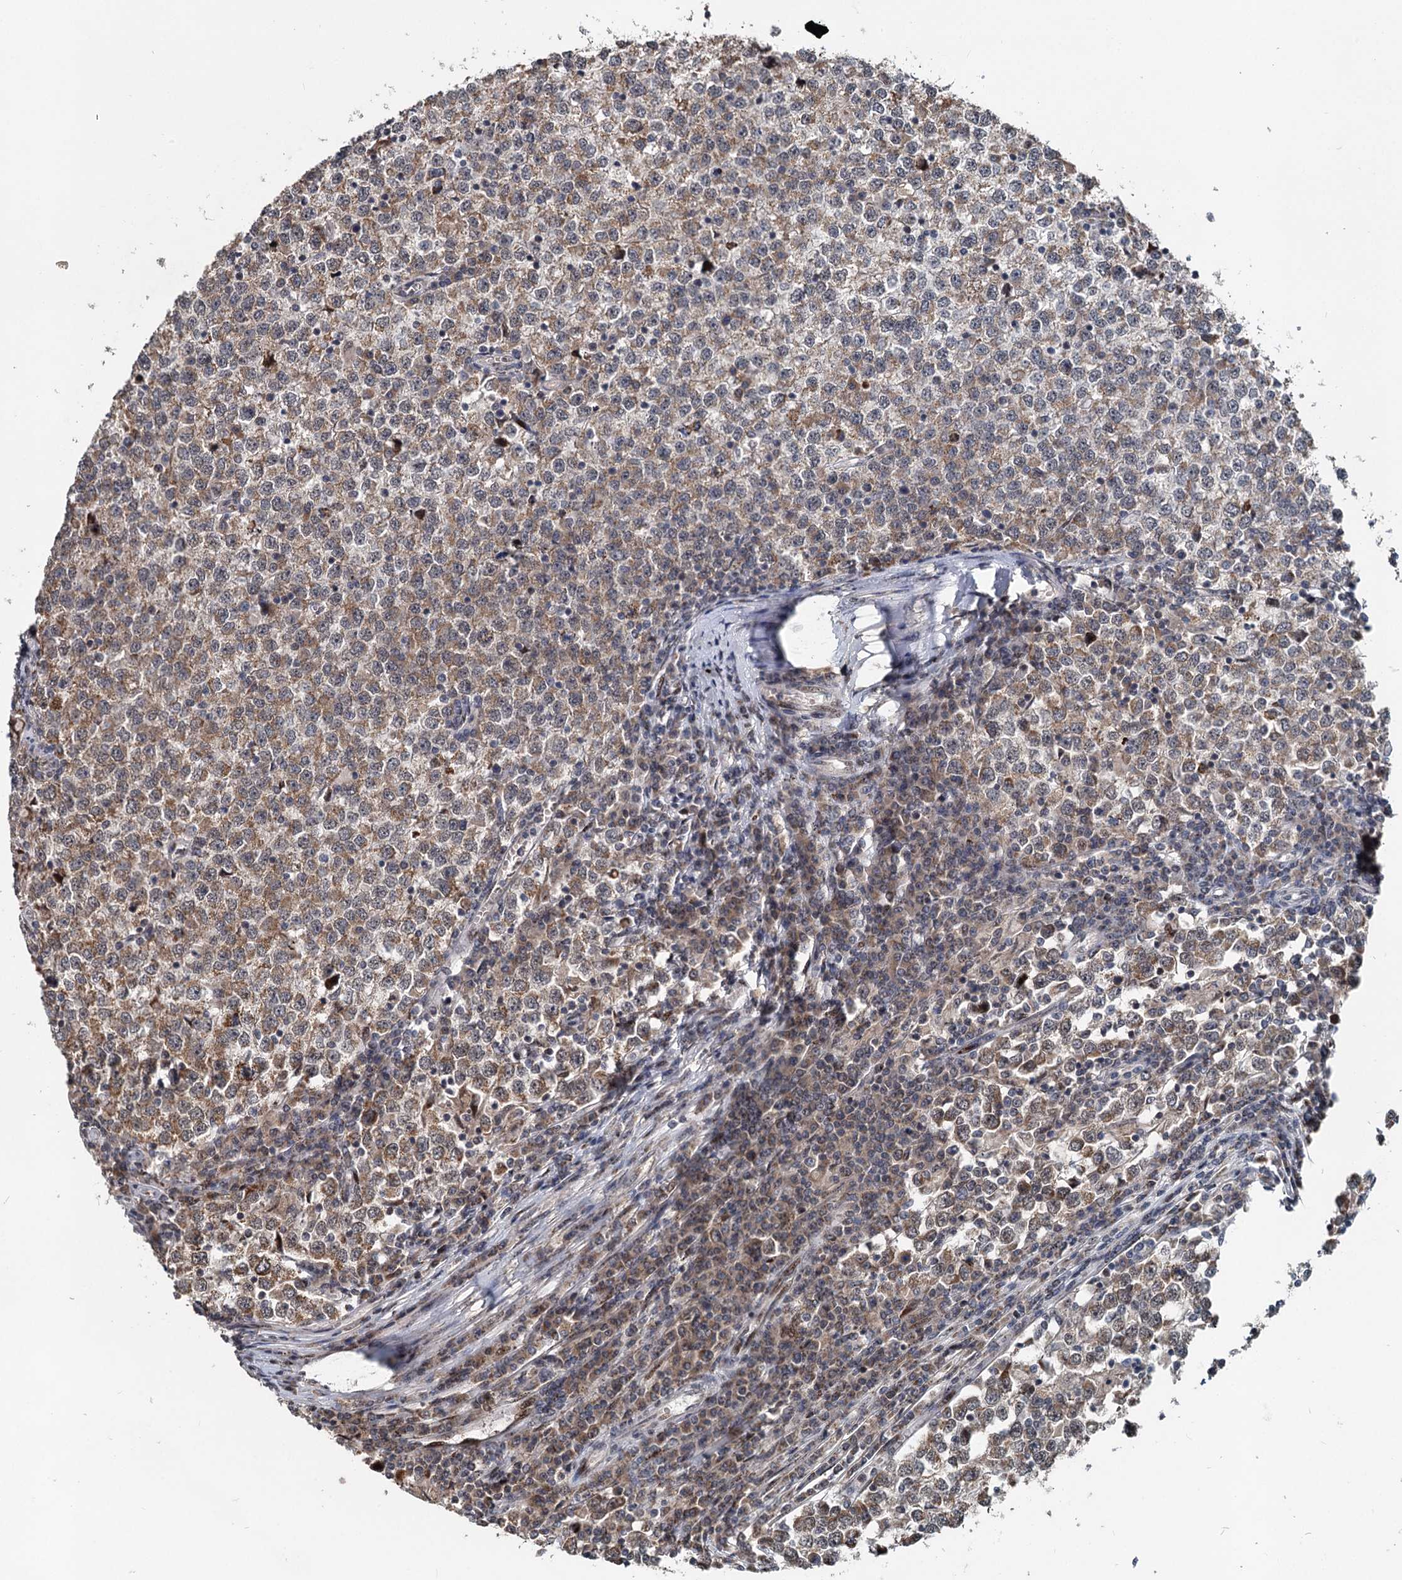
{"staining": {"intensity": "moderate", "quantity": ">75%", "location": "cytoplasmic/membranous"}, "tissue": "testis cancer", "cell_type": "Tumor cells", "image_type": "cancer", "snomed": [{"axis": "morphology", "description": "Seminoma, NOS"}, {"axis": "topography", "description": "Testis"}], "caption": "Tumor cells show medium levels of moderate cytoplasmic/membranous expression in about >75% of cells in seminoma (testis).", "gene": "RITA1", "patient": {"sex": "male", "age": 65}}